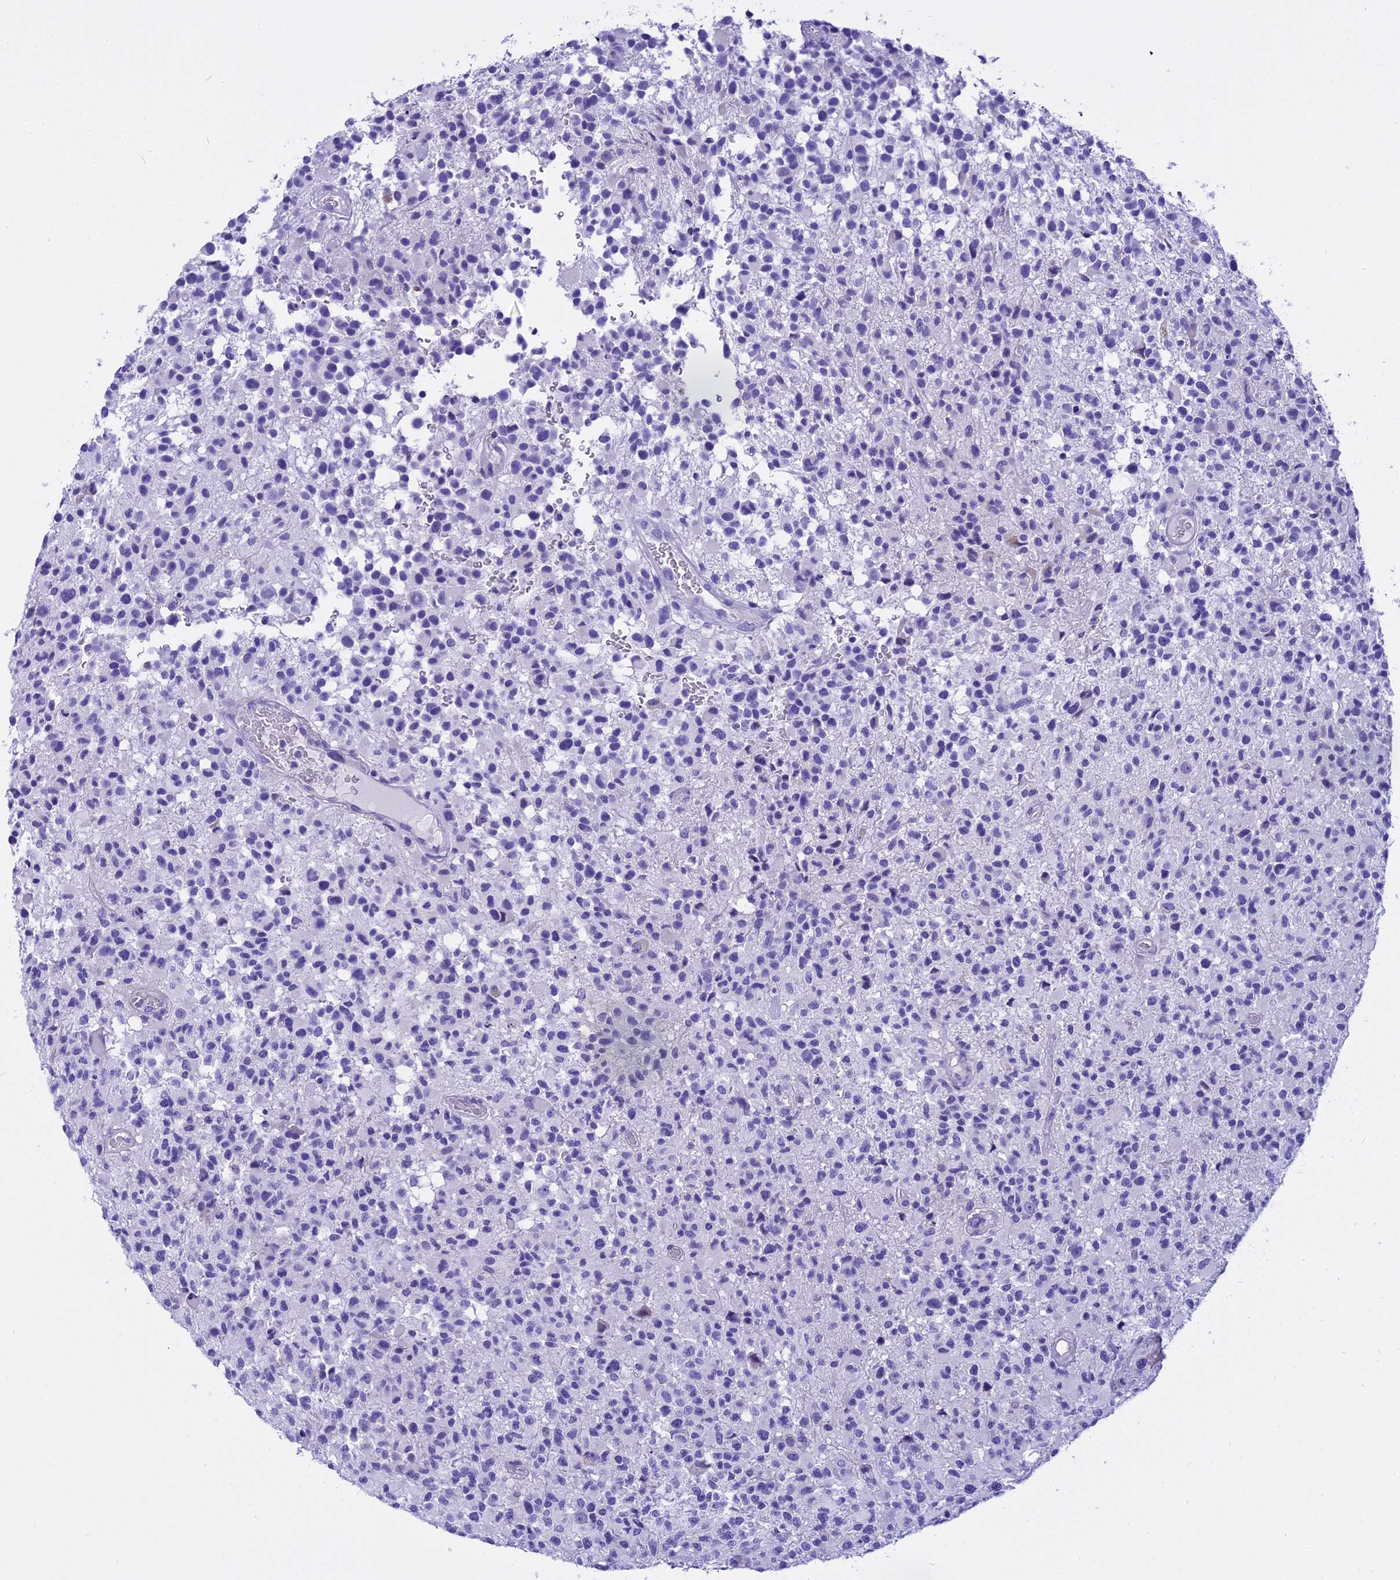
{"staining": {"intensity": "negative", "quantity": "none", "location": "none"}, "tissue": "glioma", "cell_type": "Tumor cells", "image_type": "cancer", "snomed": [{"axis": "morphology", "description": "Glioma, malignant, High grade"}, {"axis": "morphology", "description": "Glioblastoma, NOS"}, {"axis": "topography", "description": "Brain"}], "caption": "High-grade glioma (malignant) stained for a protein using immunohistochemistry (IHC) displays no staining tumor cells.", "gene": "KCTD14", "patient": {"sex": "male", "age": 60}}